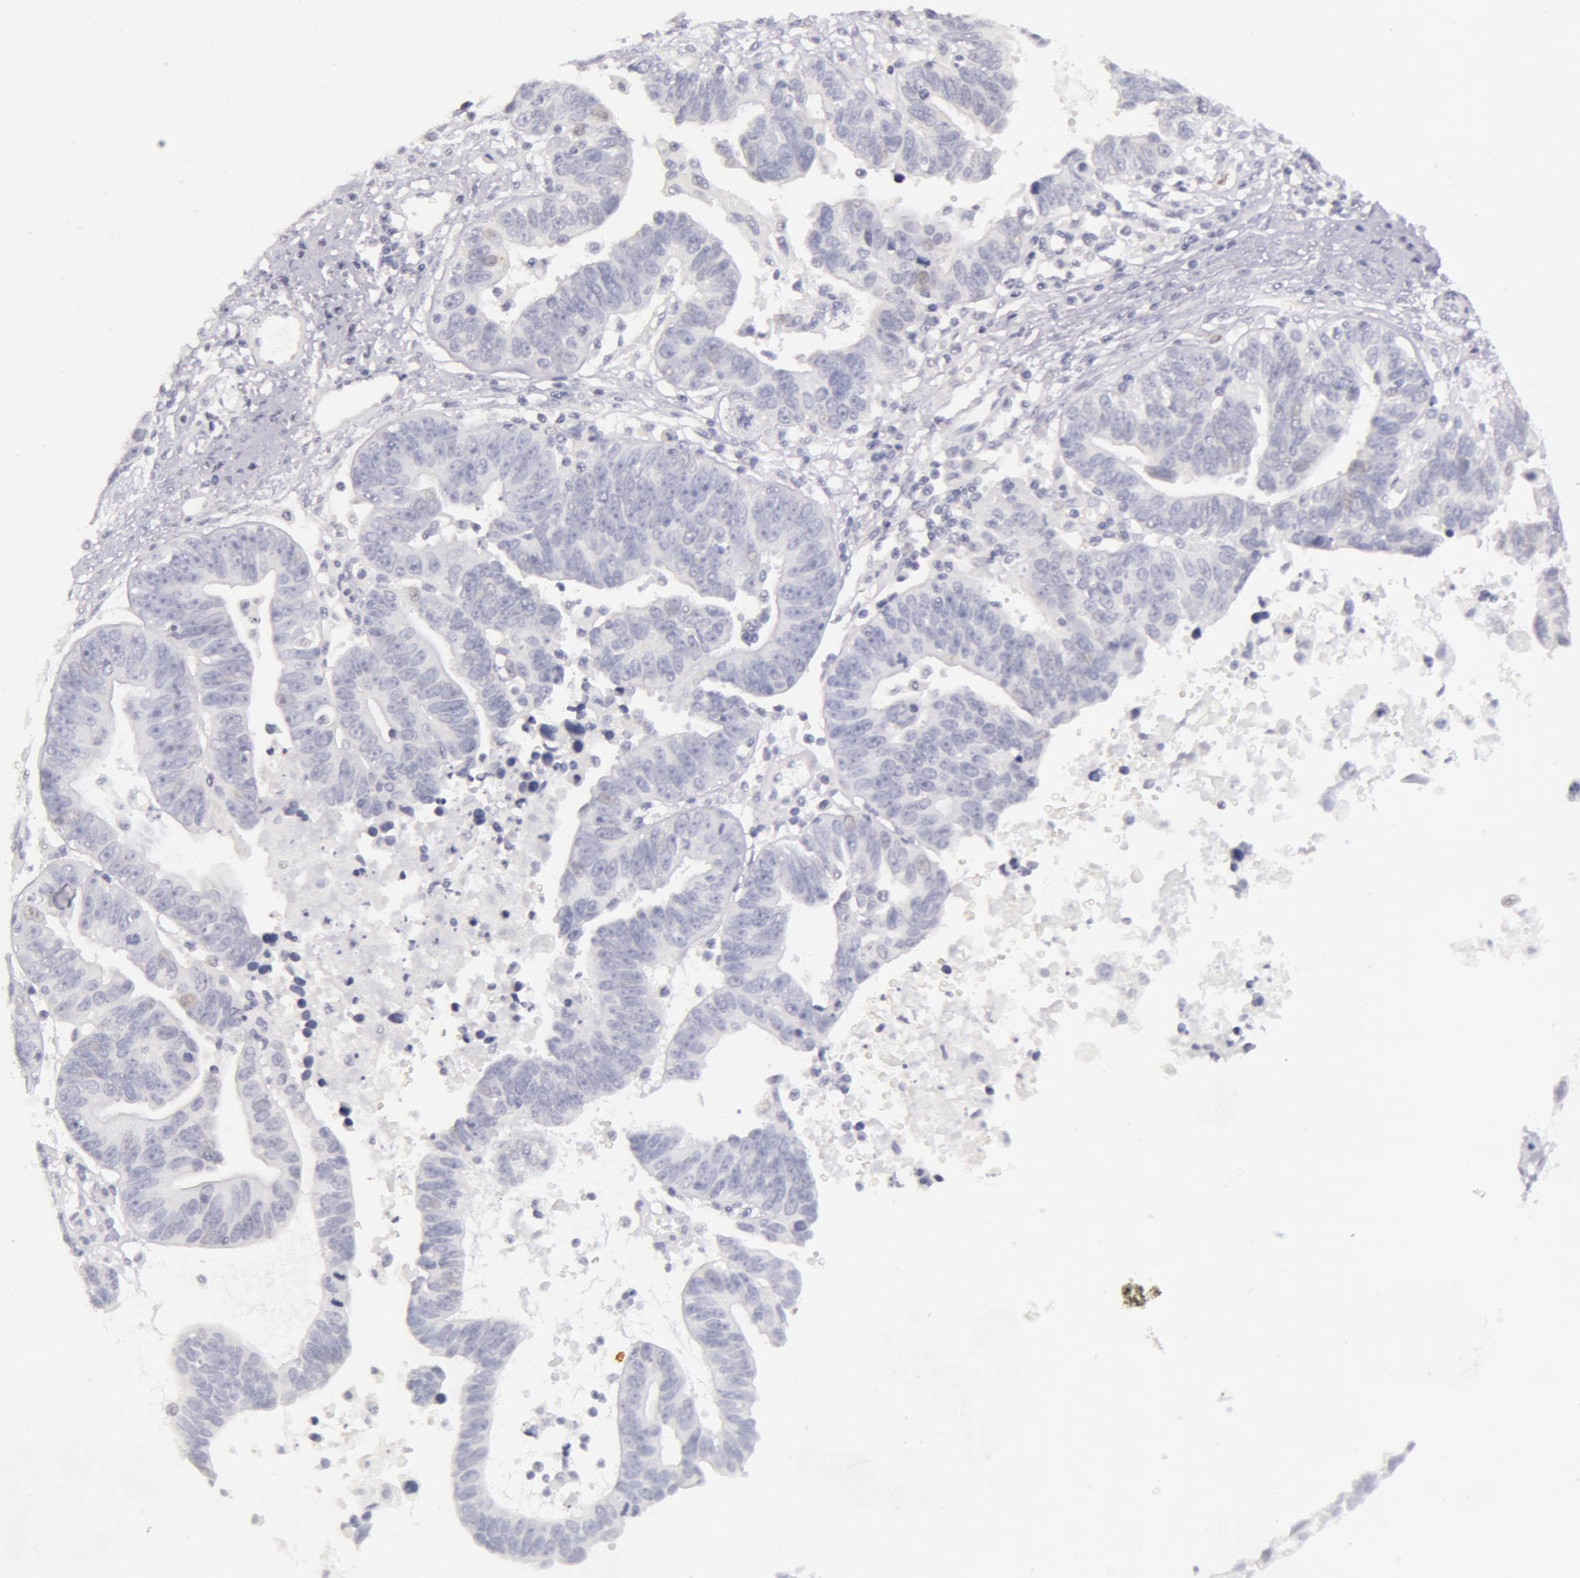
{"staining": {"intensity": "negative", "quantity": "none", "location": "none"}, "tissue": "ovarian cancer", "cell_type": "Tumor cells", "image_type": "cancer", "snomed": [{"axis": "morphology", "description": "Carcinoma, endometroid"}, {"axis": "morphology", "description": "Cystadenocarcinoma, serous, NOS"}, {"axis": "topography", "description": "Ovary"}], "caption": "High magnification brightfield microscopy of ovarian cancer stained with DAB (brown) and counterstained with hematoxylin (blue): tumor cells show no significant expression. The staining was performed using DAB (3,3'-diaminobenzidine) to visualize the protein expression in brown, while the nuclei were stained in blue with hematoxylin (Magnification: 20x).", "gene": "CKB", "patient": {"sex": "female", "age": 45}}